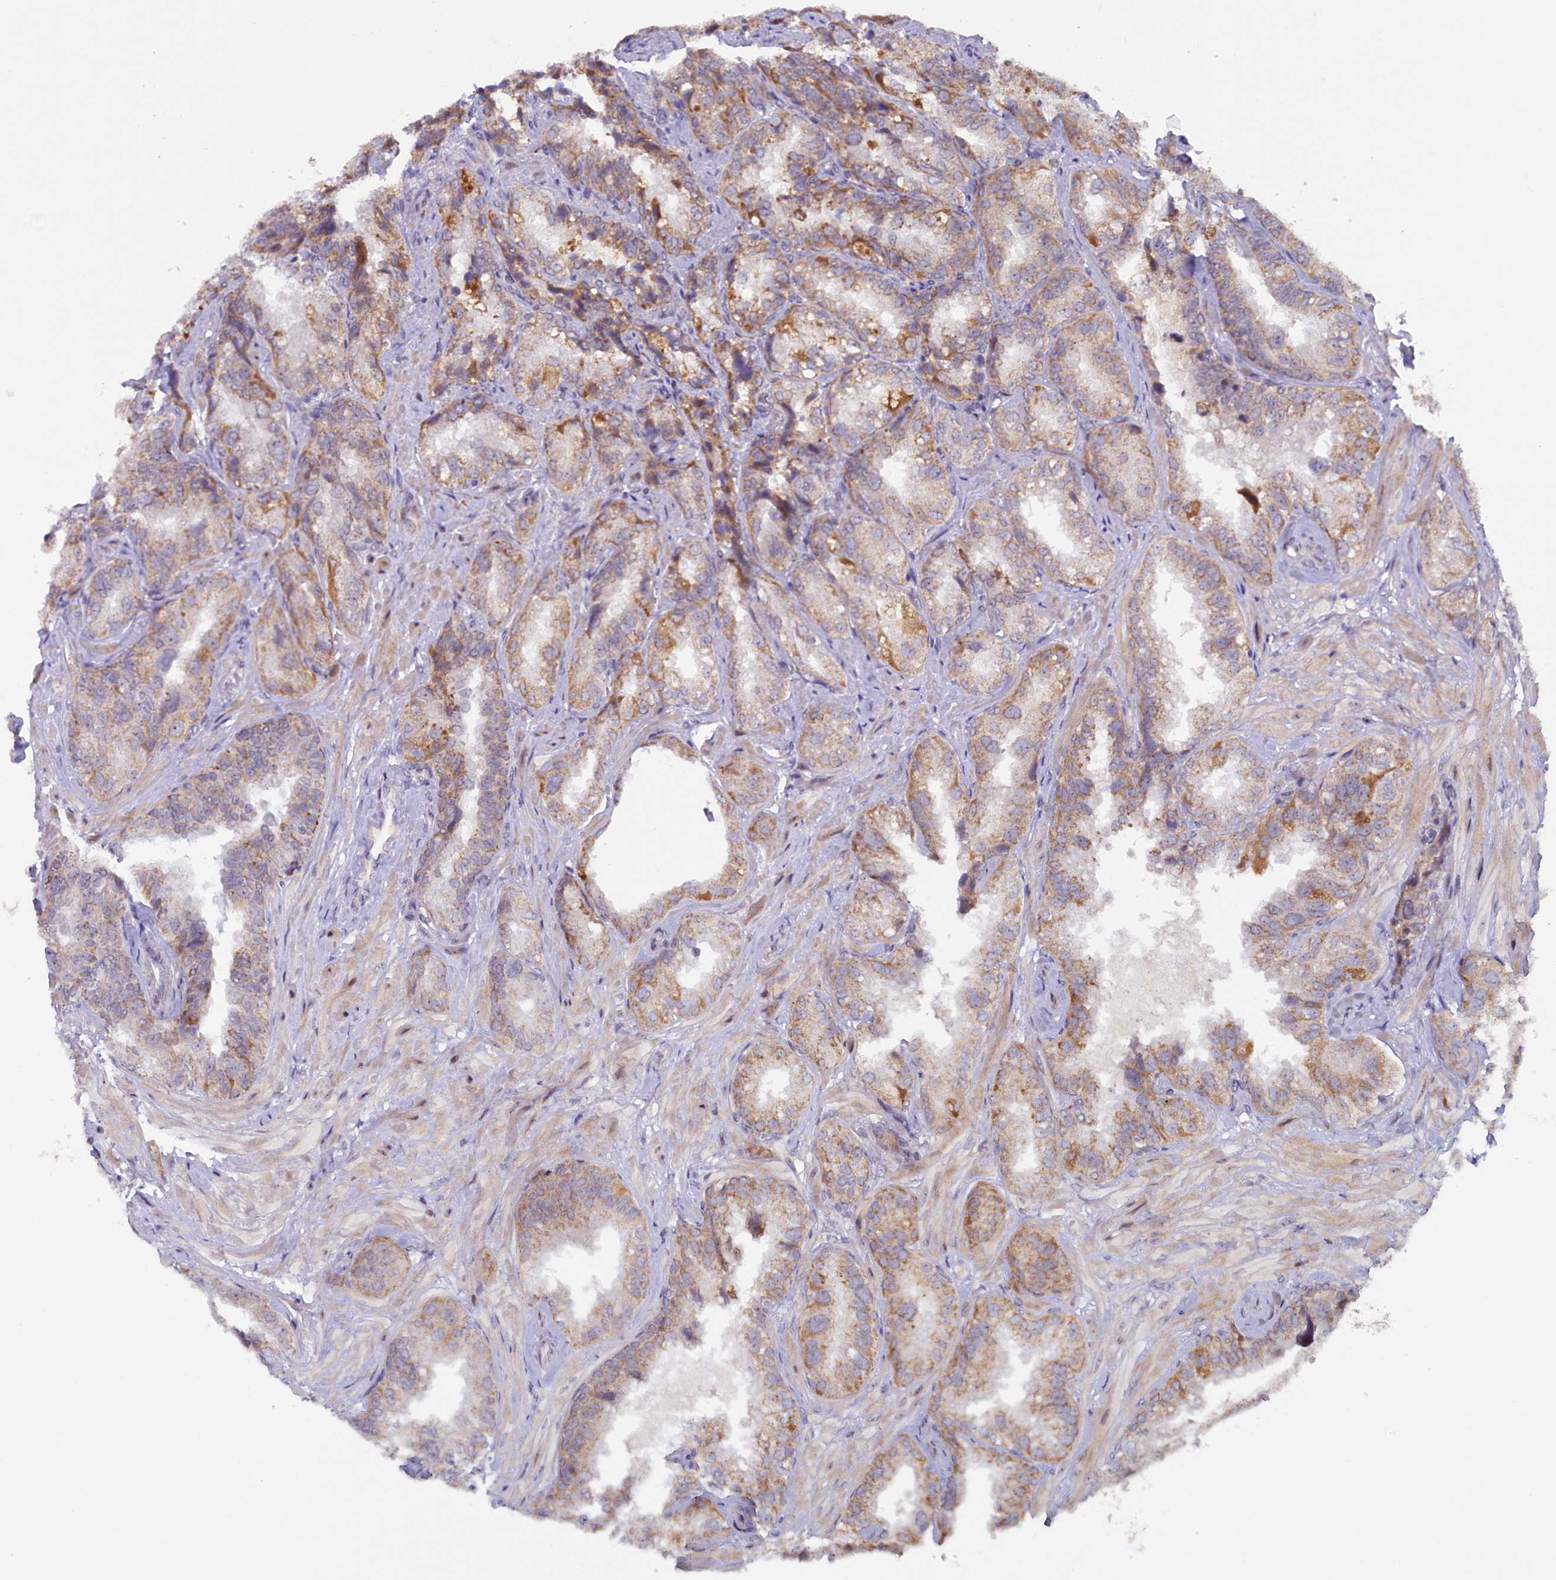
{"staining": {"intensity": "moderate", "quantity": ">75%", "location": "cytoplasmic/membranous"}, "tissue": "seminal vesicle", "cell_type": "Glandular cells", "image_type": "normal", "snomed": [{"axis": "morphology", "description": "Normal tissue, NOS"}, {"axis": "topography", "description": "Prostate and seminal vesicle, NOS"}, {"axis": "topography", "description": "Prostate"}, {"axis": "topography", "description": "Seminal veicle"}], "caption": "A high-resolution micrograph shows immunohistochemistry (IHC) staining of benign seminal vesicle, which displays moderate cytoplasmic/membranous positivity in about >75% of glandular cells. (DAB (3,3'-diaminobenzidine) IHC, brown staining for protein, blue staining for nuclei).", "gene": "DUS3L", "patient": {"sex": "male", "age": 67}}